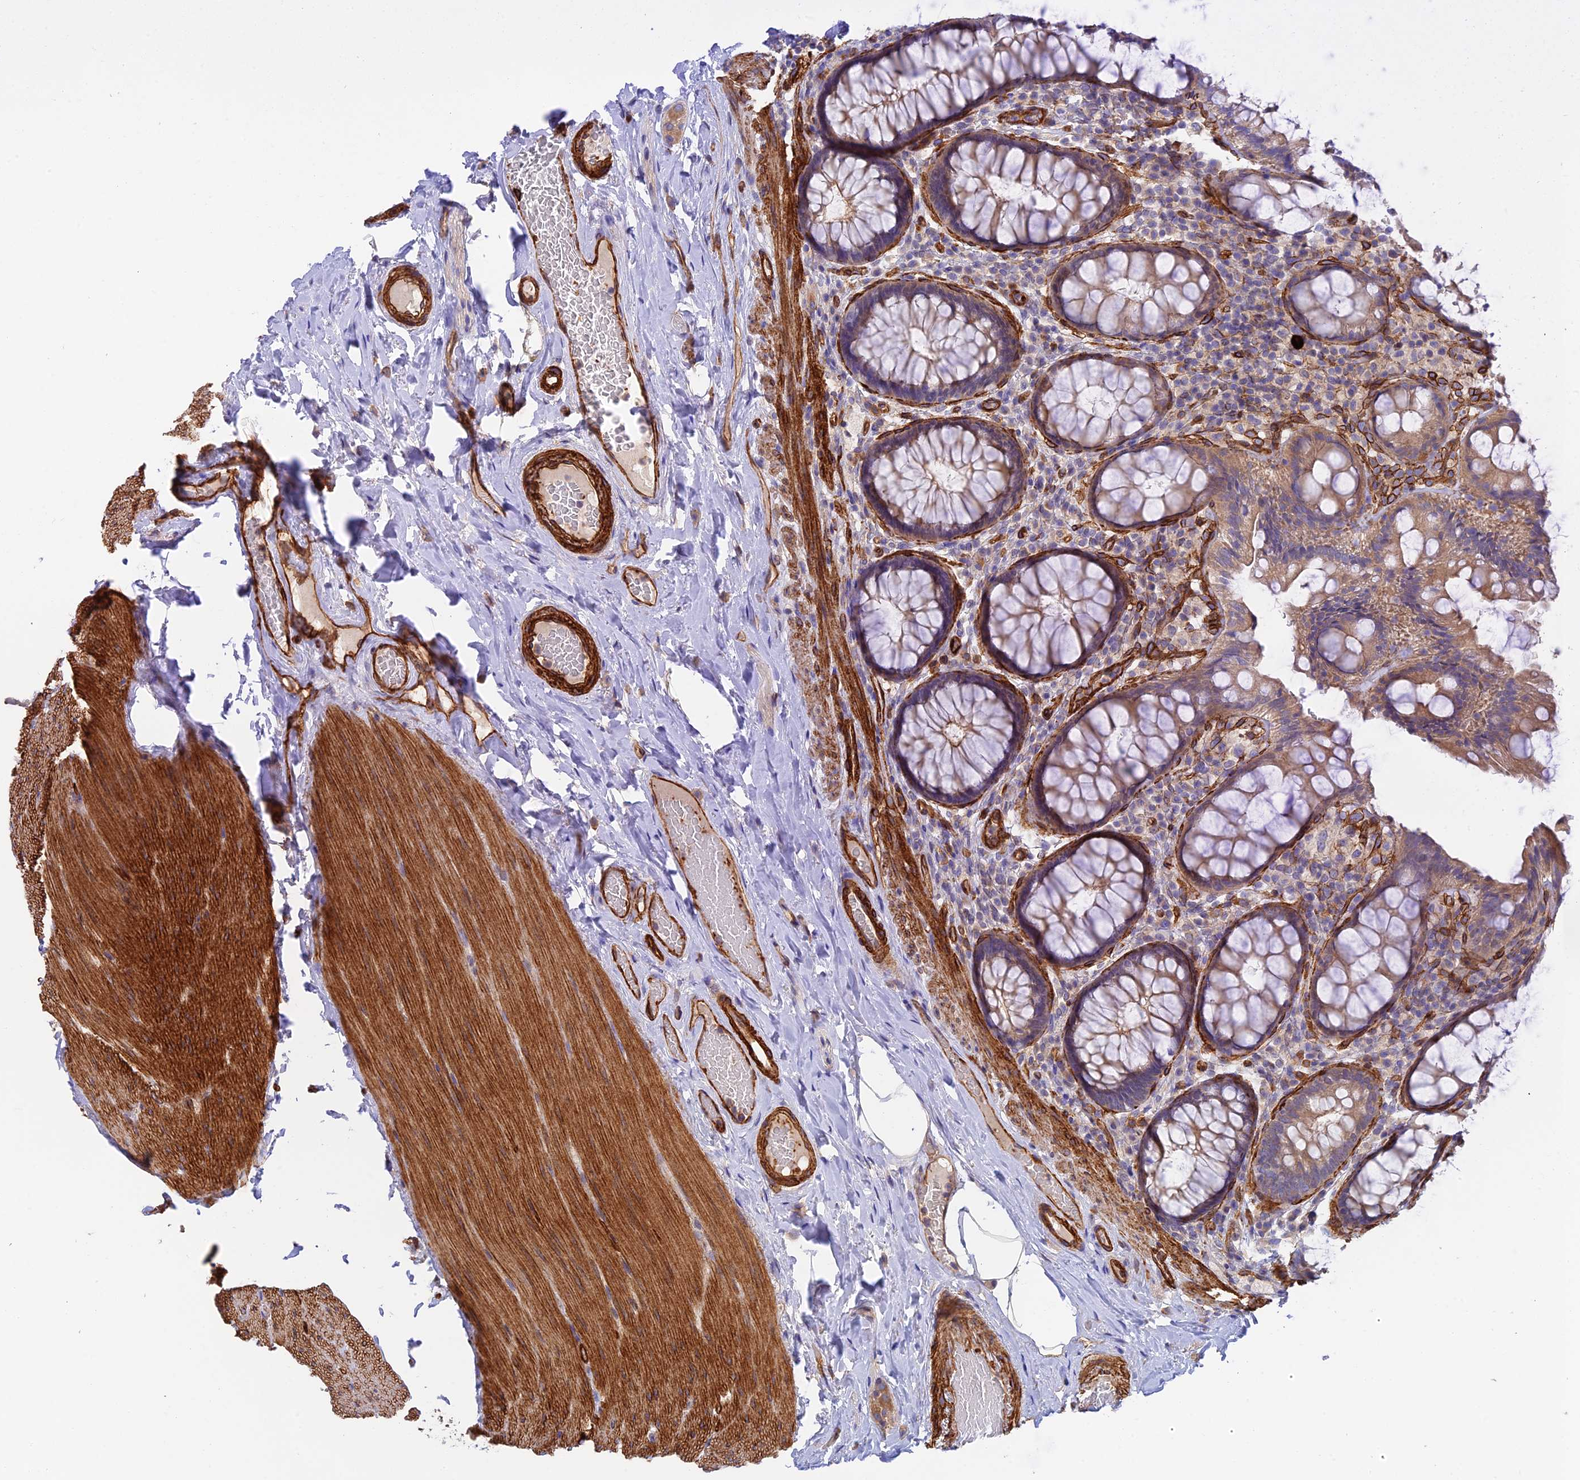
{"staining": {"intensity": "weak", "quantity": "25%-75%", "location": "cytoplasmic/membranous"}, "tissue": "rectum", "cell_type": "Glandular cells", "image_type": "normal", "snomed": [{"axis": "morphology", "description": "Normal tissue, NOS"}, {"axis": "topography", "description": "Rectum"}], "caption": "Normal rectum reveals weak cytoplasmic/membranous positivity in about 25%-75% of glandular cells, visualized by immunohistochemistry.", "gene": "MYO9A", "patient": {"sex": "male", "age": 83}}